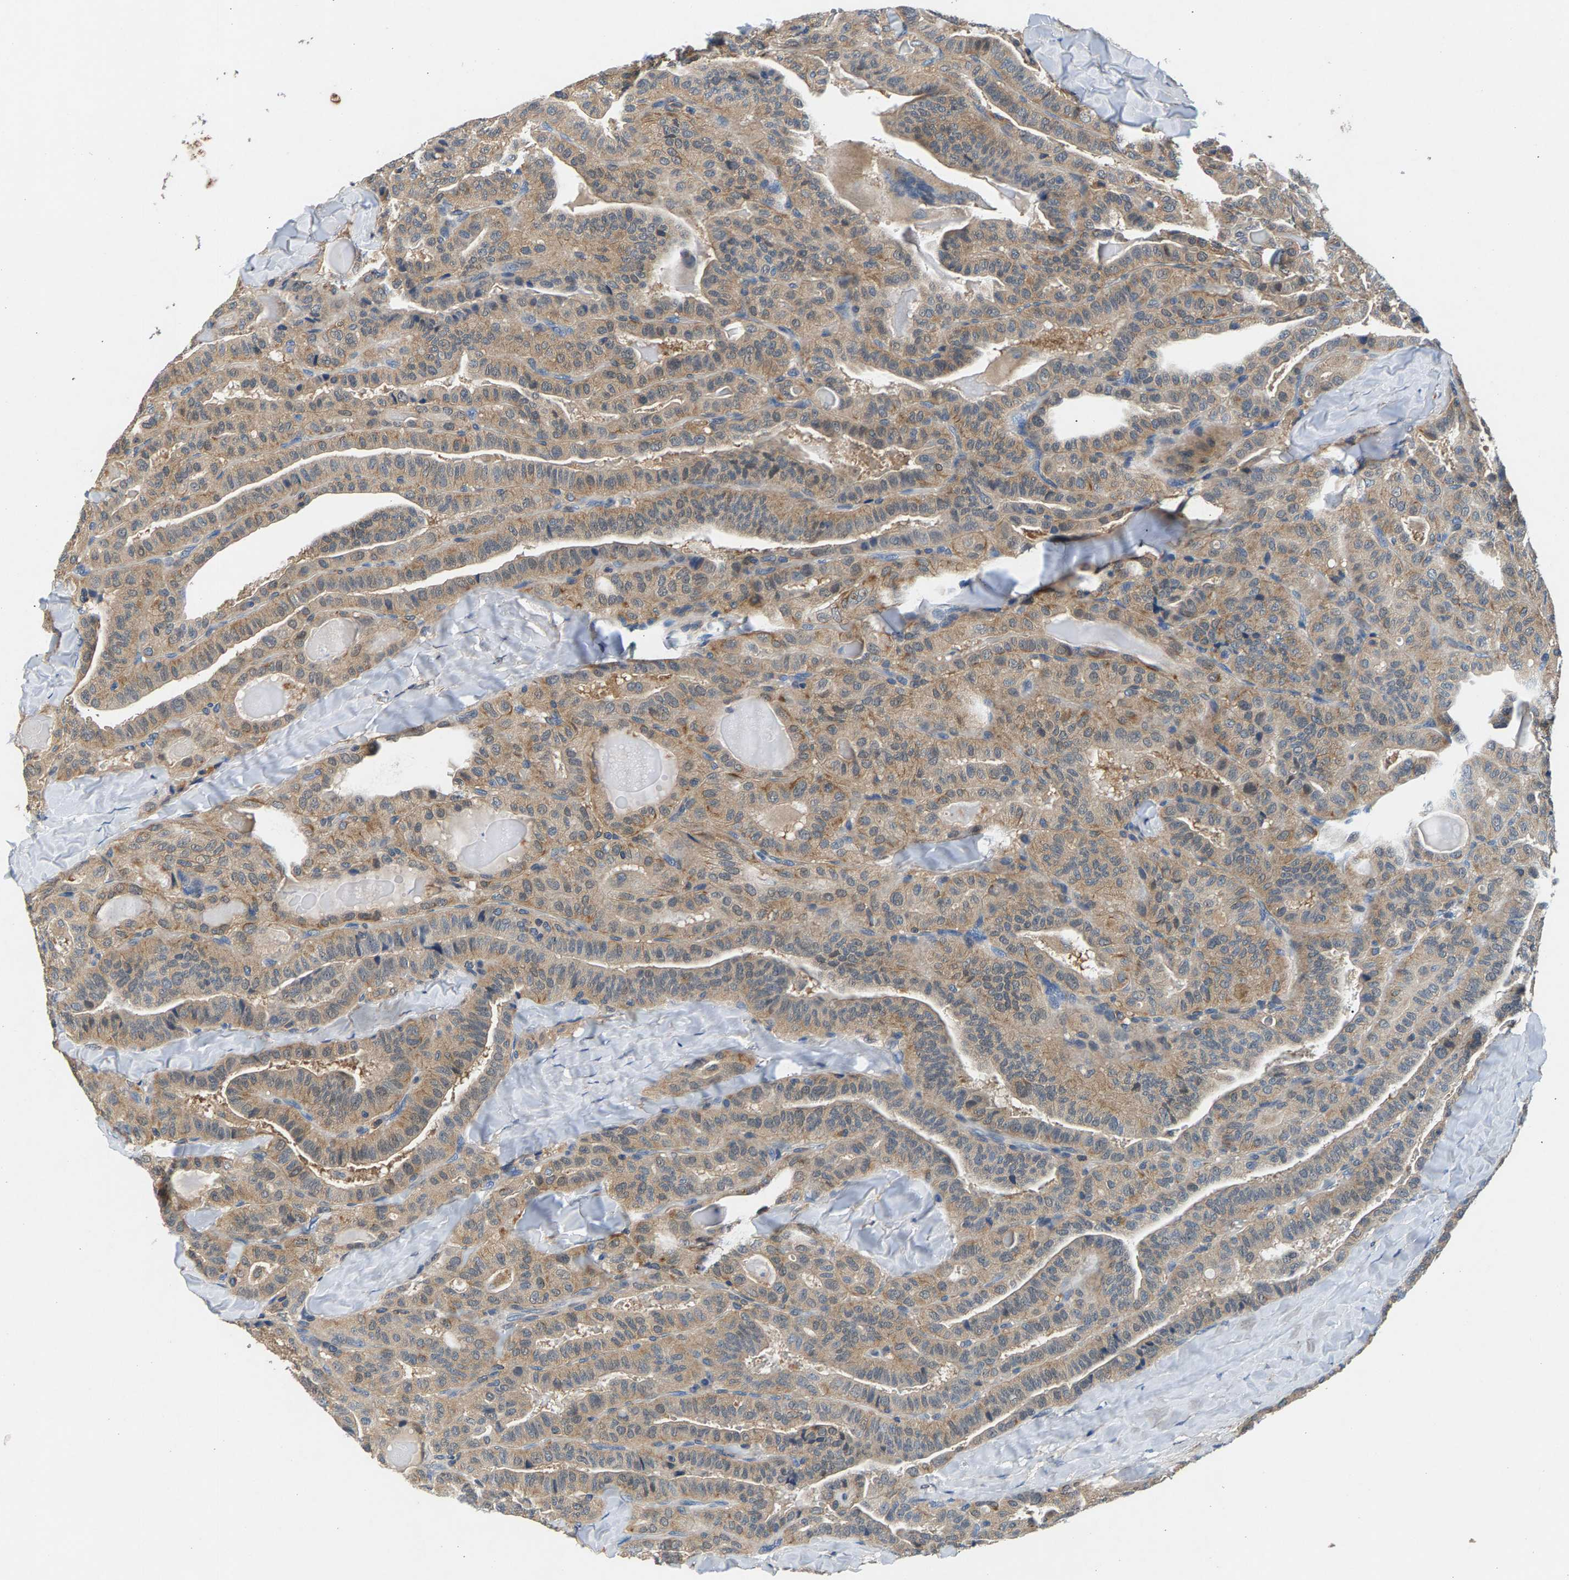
{"staining": {"intensity": "weak", "quantity": ">75%", "location": "cytoplasmic/membranous"}, "tissue": "thyroid cancer", "cell_type": "Tumor cells", "image_type": "cancer", "snomed": [{"axis": "morphology", "description": "Papillary adenocarcinoma, NOS"}, {"axis": "topography", "description": "Thyroid gland"}], "caption": "This image reveals immunohistochemistry (IHC) staining of human thyroid cancer, with low weak cytoplasmic/membranous expression in about >75% of tumor cells.", "gene": "NT5C", "patient": {"sex": "male", "age": 77}}